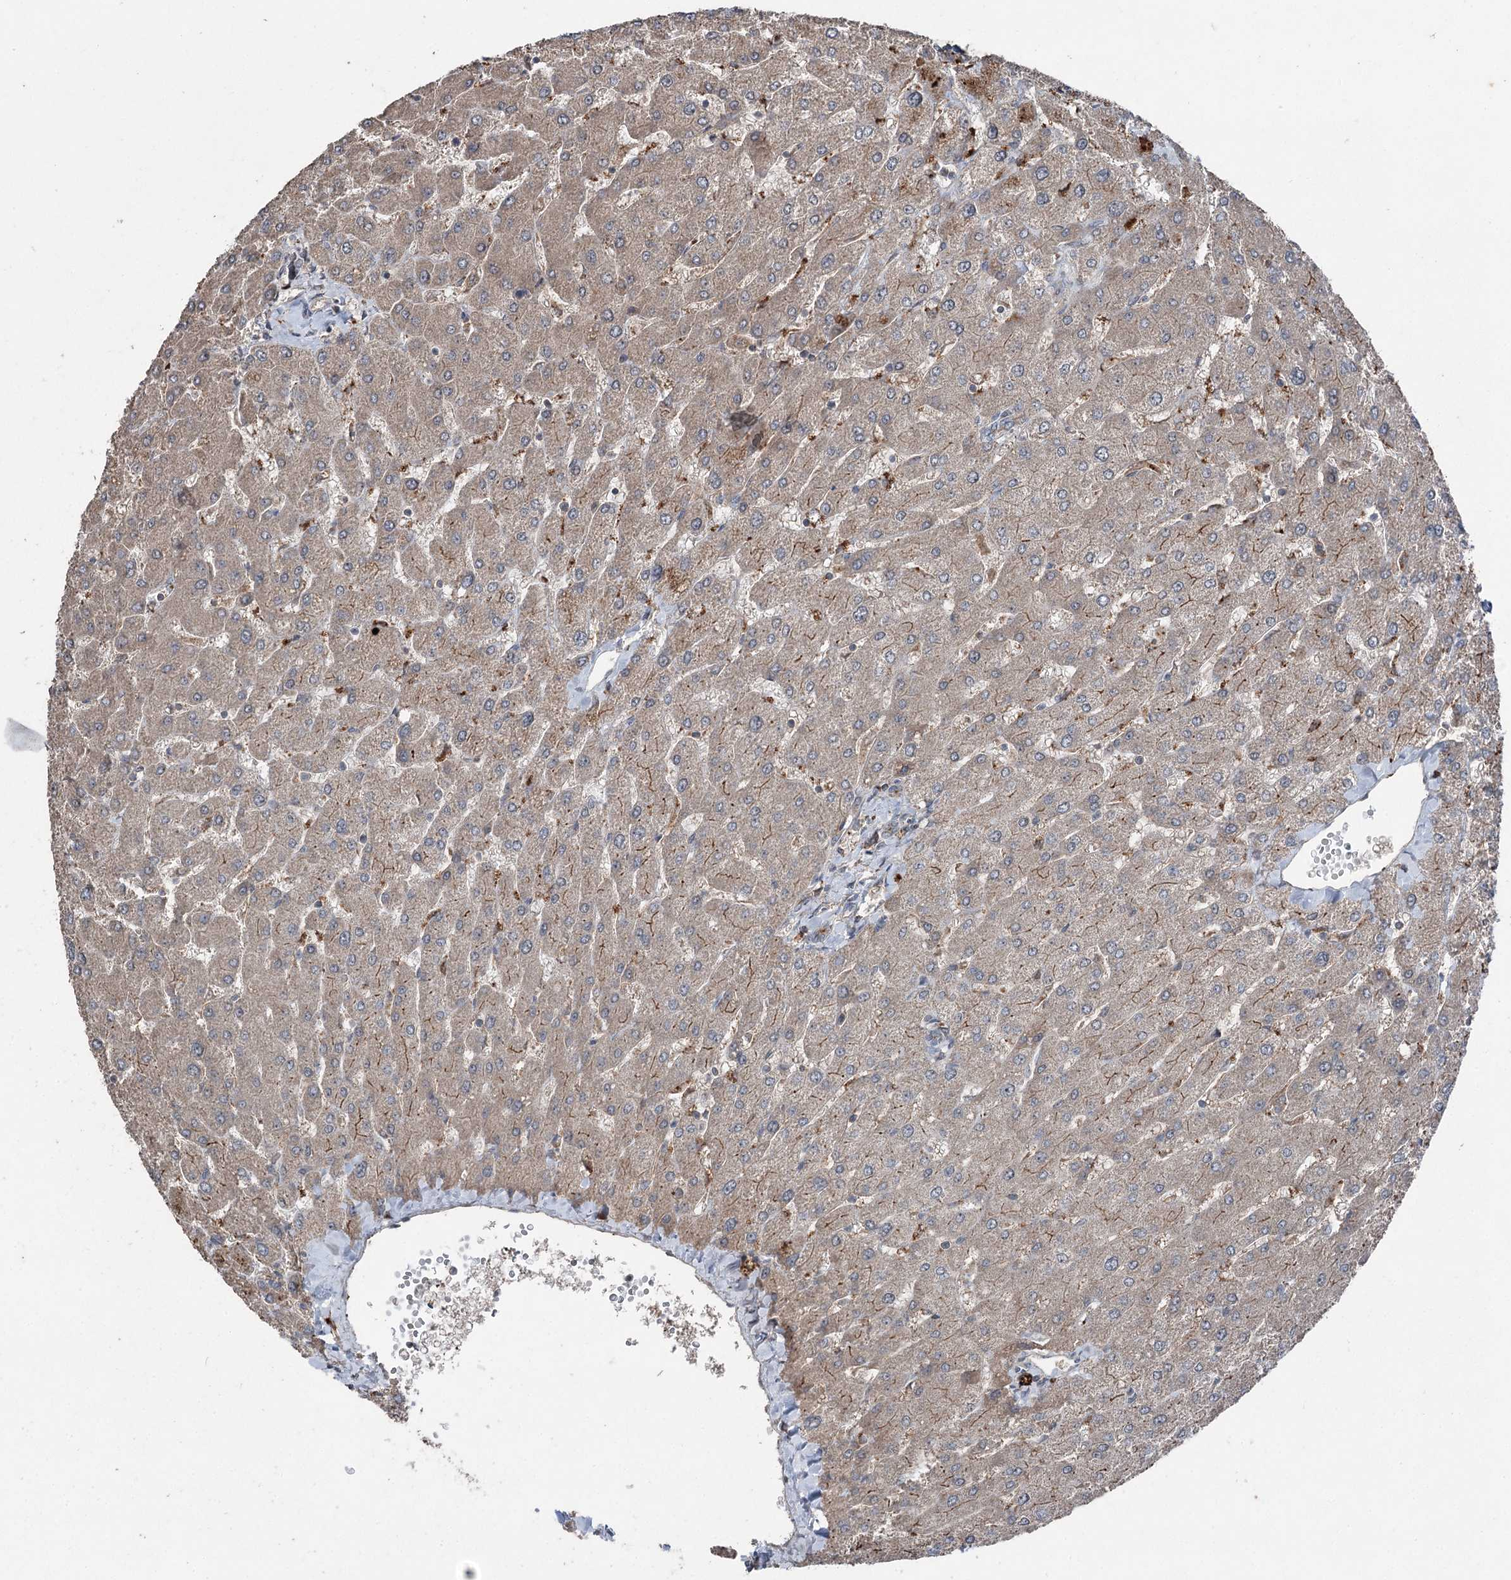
{"staining": {"intensity": "moderate", "quantity": "<25%", "location": "cytoplasmic/membranous"}, "tissue": "liver", "cell_type": "Cholangiocytes", "image_type": "normal", "snomed": [{"axis": "morphology", "description": "Normal tissue, NOS"}, {"axis": "topography", "description": "Liver"}], "caption": "Protein analysis of benign liver shows moderate cytoplasmic/membranous expression in about <25% of cholangiocytes. (DAB = brown stain, brightfield microscopy at high magnification).", "gene": "MAPK8IP2", "patient": {"sex": "male", "age": 55}}